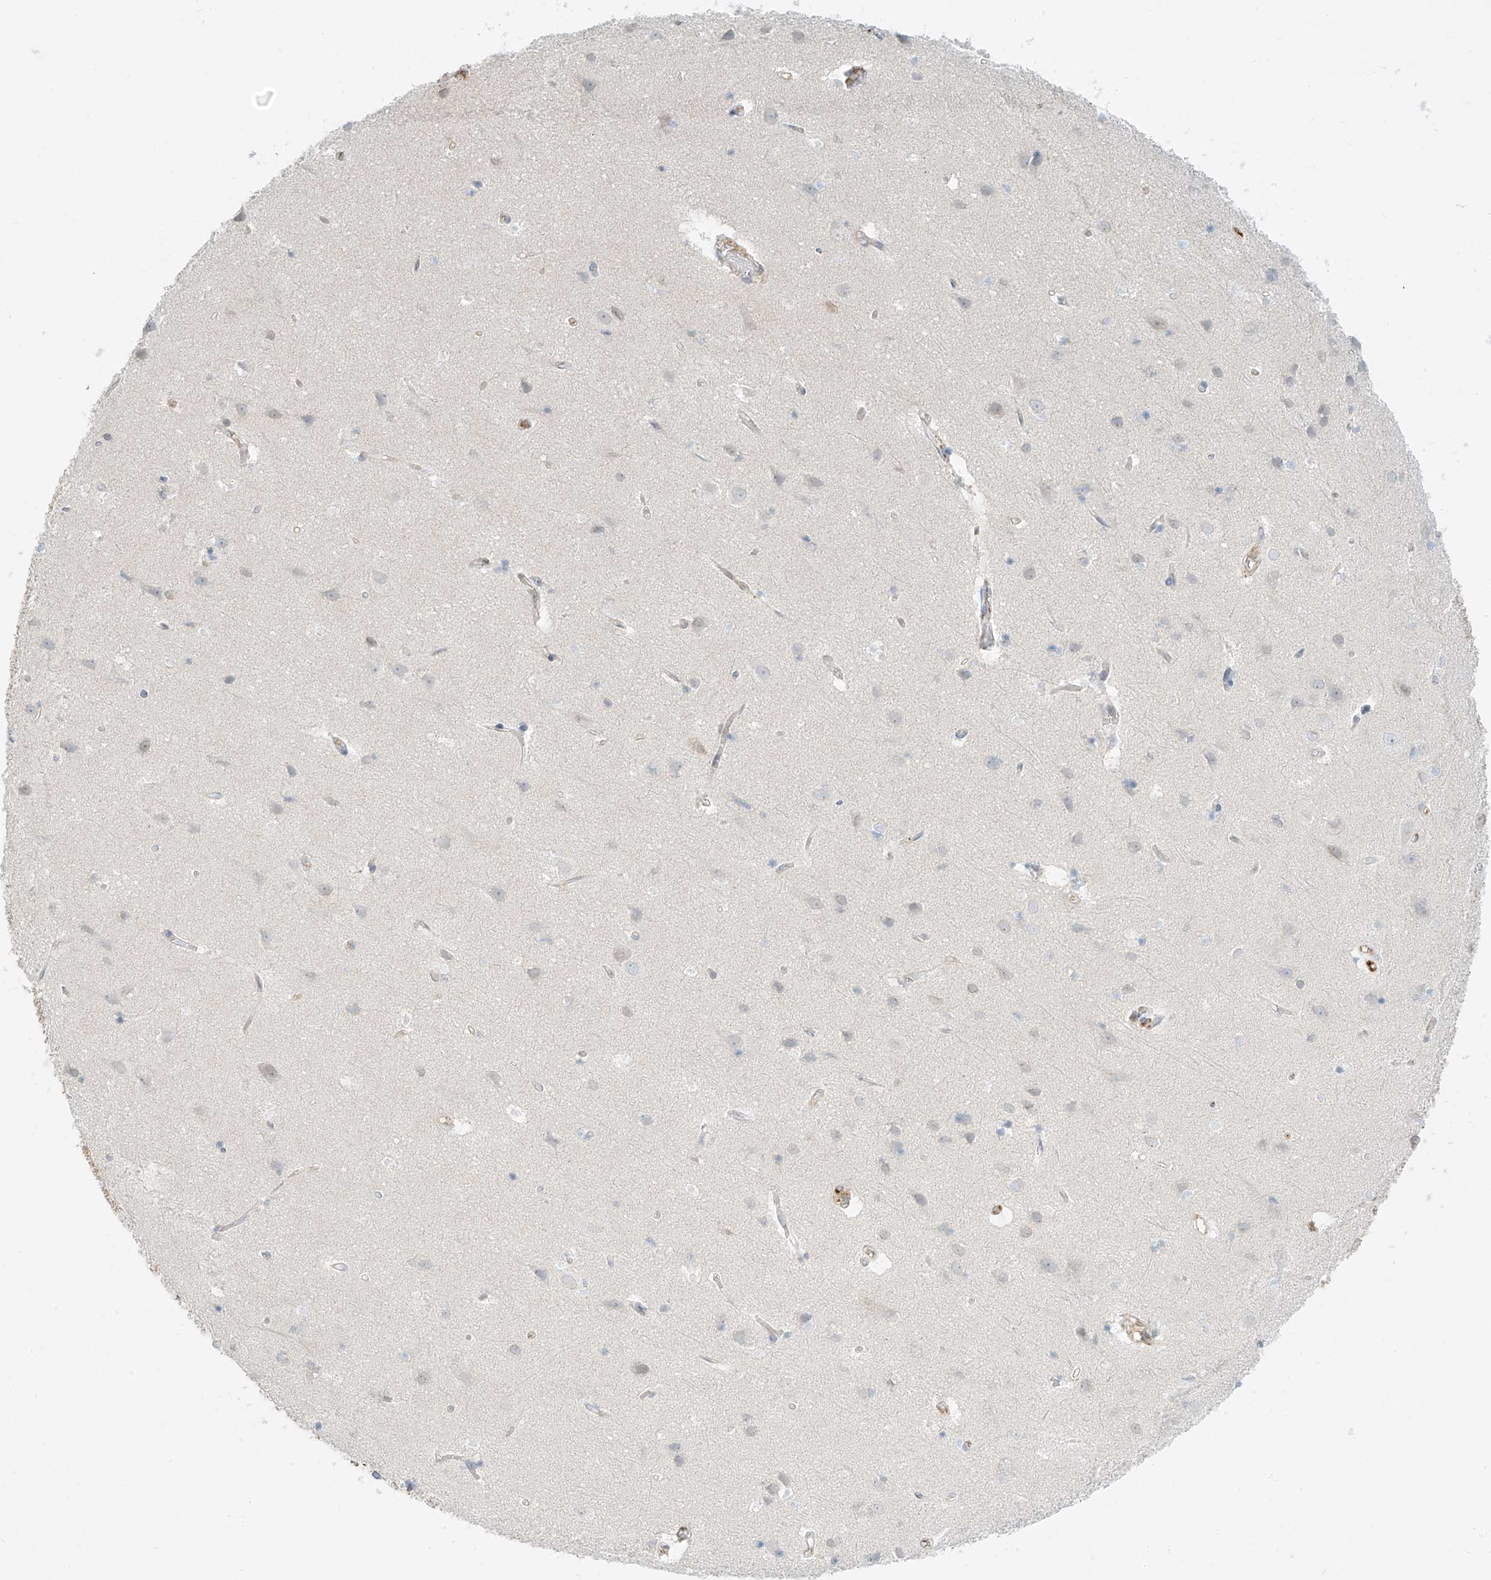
{"staining": {"intensity": "moderate", "quantity": "25%-75%", "location": "cytoplasmic/membranous"}, "tissue": "cerebral cortex", "cell_type": "Endothelial cells", "image_type": "normal", "snomed": [{"axis": "morphology", "description": "Normal tissue, NOS"}, {"axis": "topography", "description": "Cerebral cortex"}], "caption": "Immunohistochemical staining of benign cerebral cortex exhibits 25%-75% levels of moderate cytoplasmic/membranous protein positivity in about 25%-75% of endothelial cells. (Brightfield microscopy of DAB IHC at high magnification).", "gene": "OCSTAMP", "patient": {"sex": "male", "age": 54}}